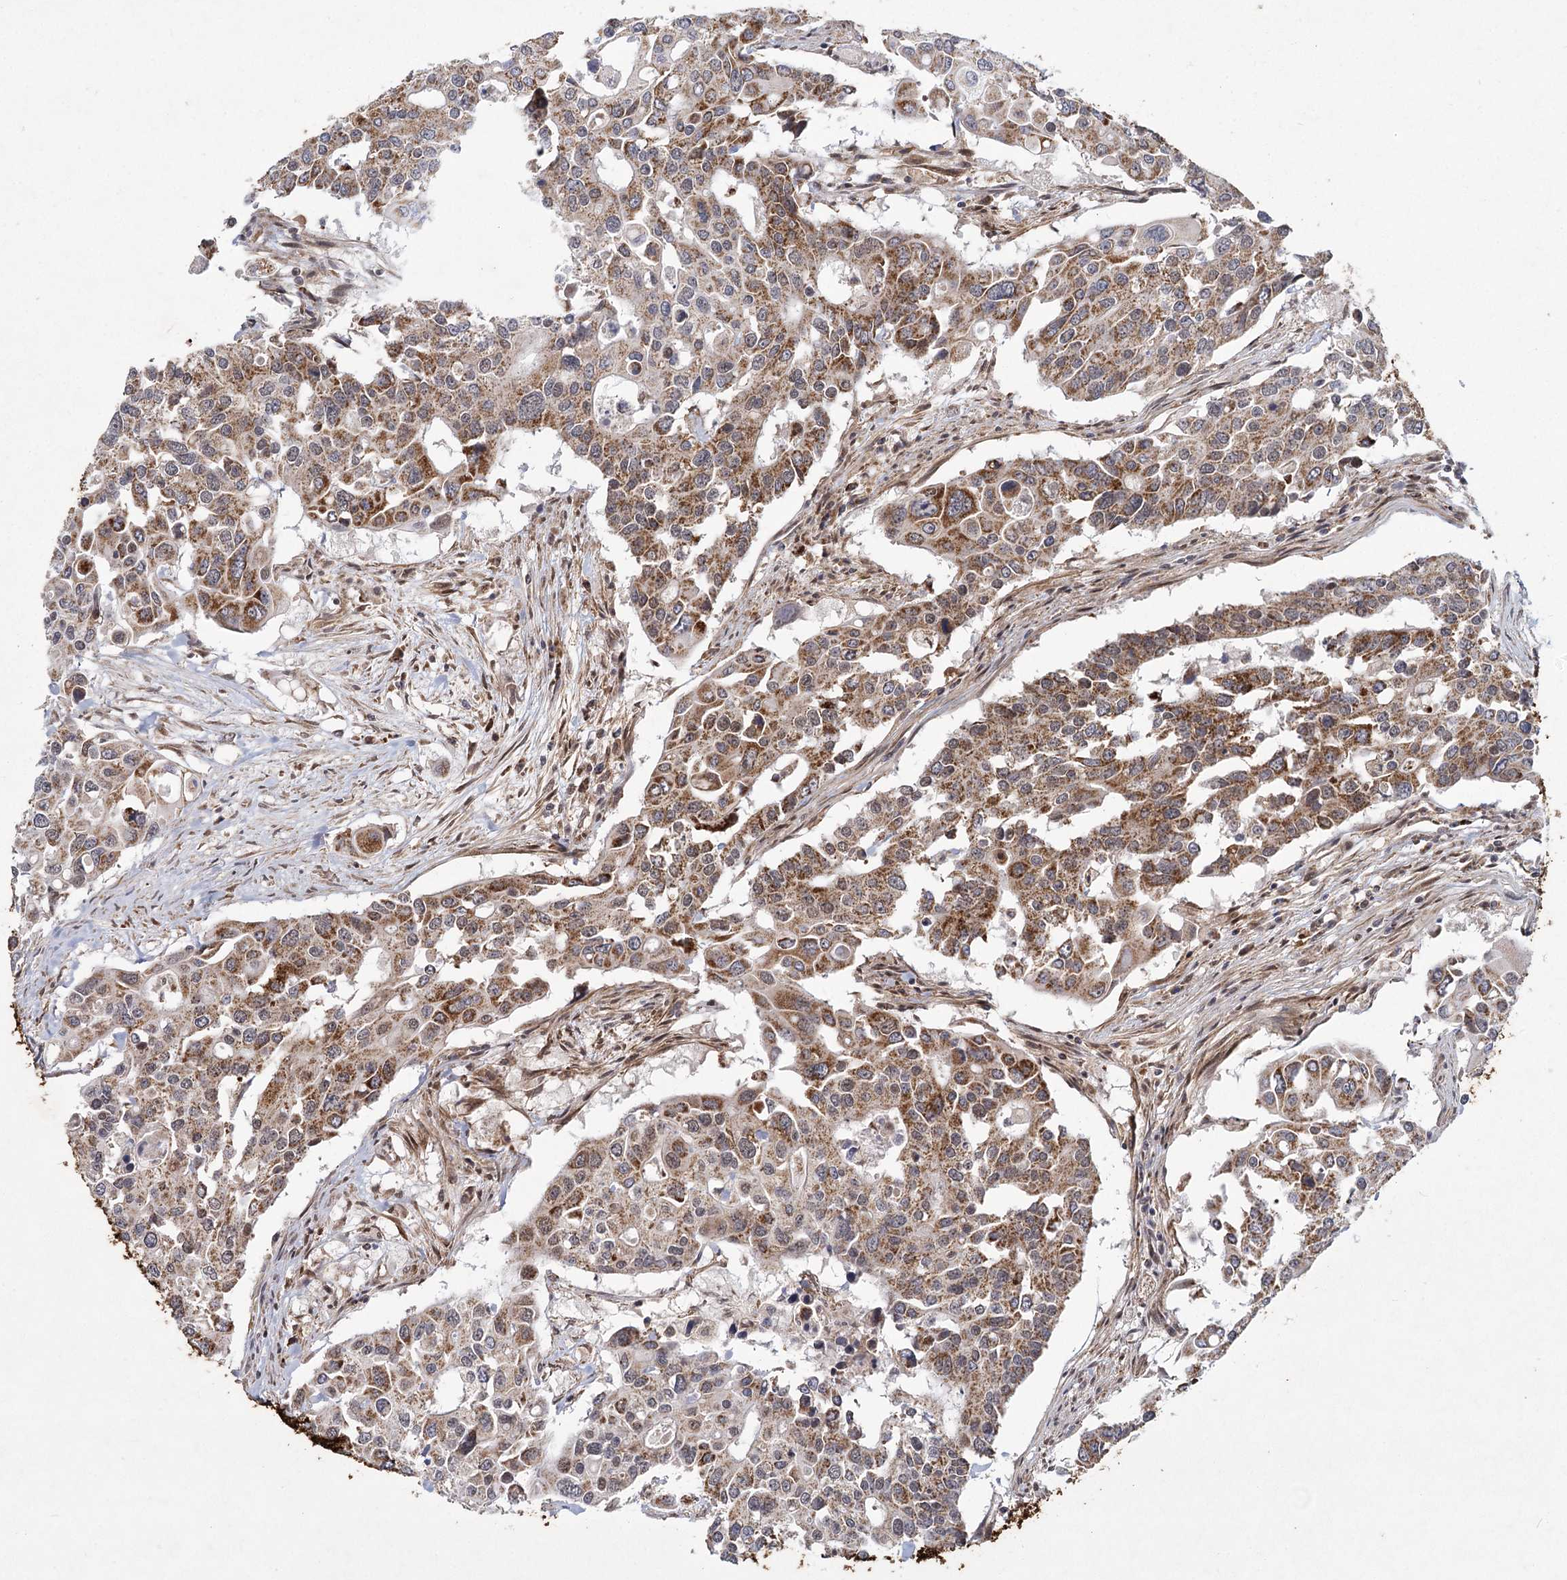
{"staining": {"intensity": "moderate", "quantity": ">75%", "location": "cytoplasmic/membranous"}, "tissue": "colorectal cancer", "cell_type": "Tumor cells", "image_type": "cancer", "snomed": [{"axis": "morphology", "description": "Adenocarcinoma, NOS"}, {"axis": "topography", "description": "Colon"}], "caption": "Moderate cytoplasmic/membranous expression is seen in approximately >75% of tumor cells in colorectal adenocarcinoma.", "gene": "ZCCHC24", "patient": {"sex": "male", "age": 77}}